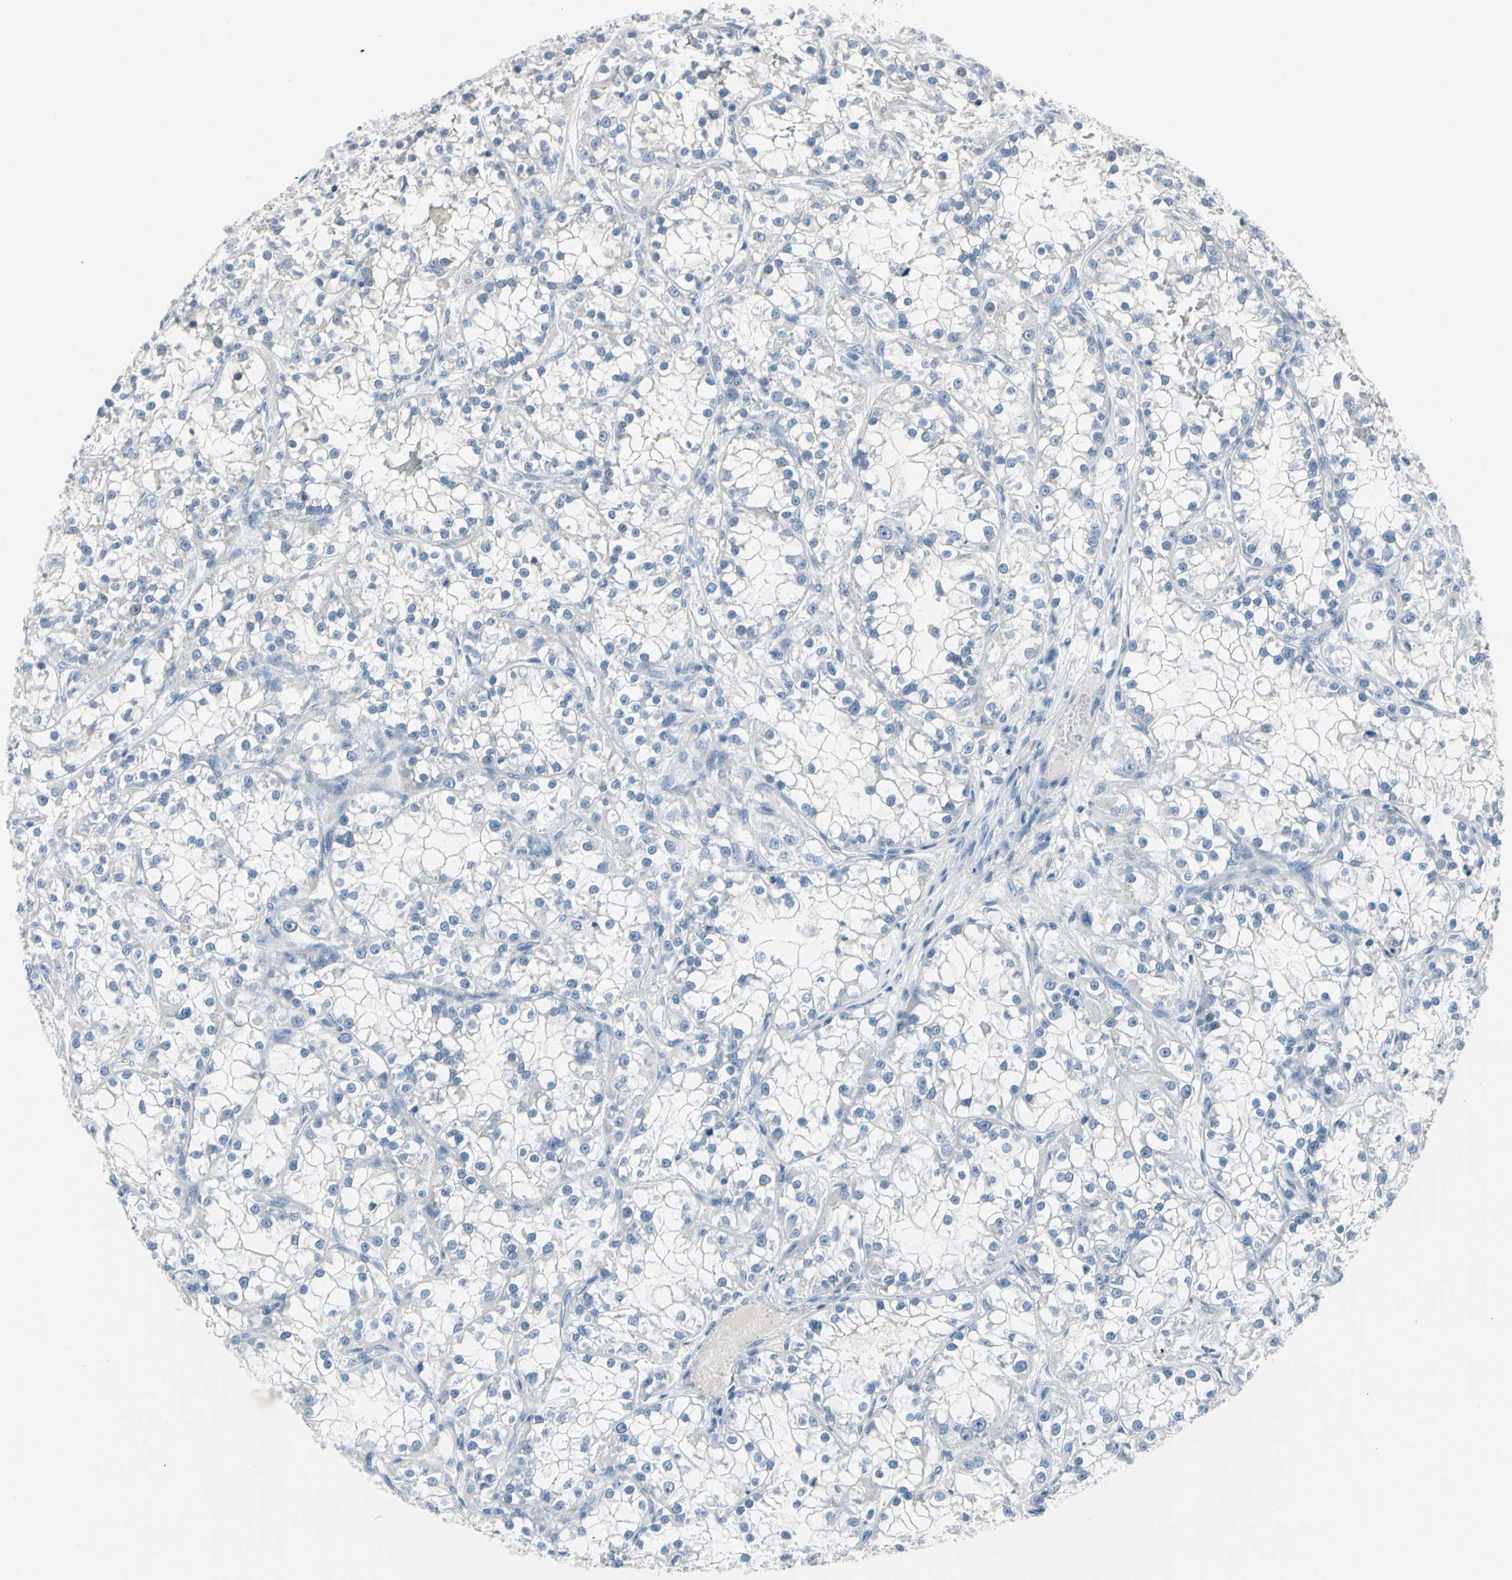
{"staining": {"intensity": "negative", "quantity": "none", "location": "none"}, "tissue": "renal cancer", "cell_type": "Tumor cells", "image_type": "cancer", "snomed": [{"axis": "morphology", "description": "Adenocarcinoma, NOS"}, {"axis": "topography", "description": "Kidney"}], "caption": "IHC histopathology image of neoplastic tissue: renal cancer (adenocarcinoma) stained with DAB (3,3'-diaminobenzidine) exhibits no significant protein positivity in tumor cells.", "gene": "PGR", "patient": {"sex": "female", "age": 52}}